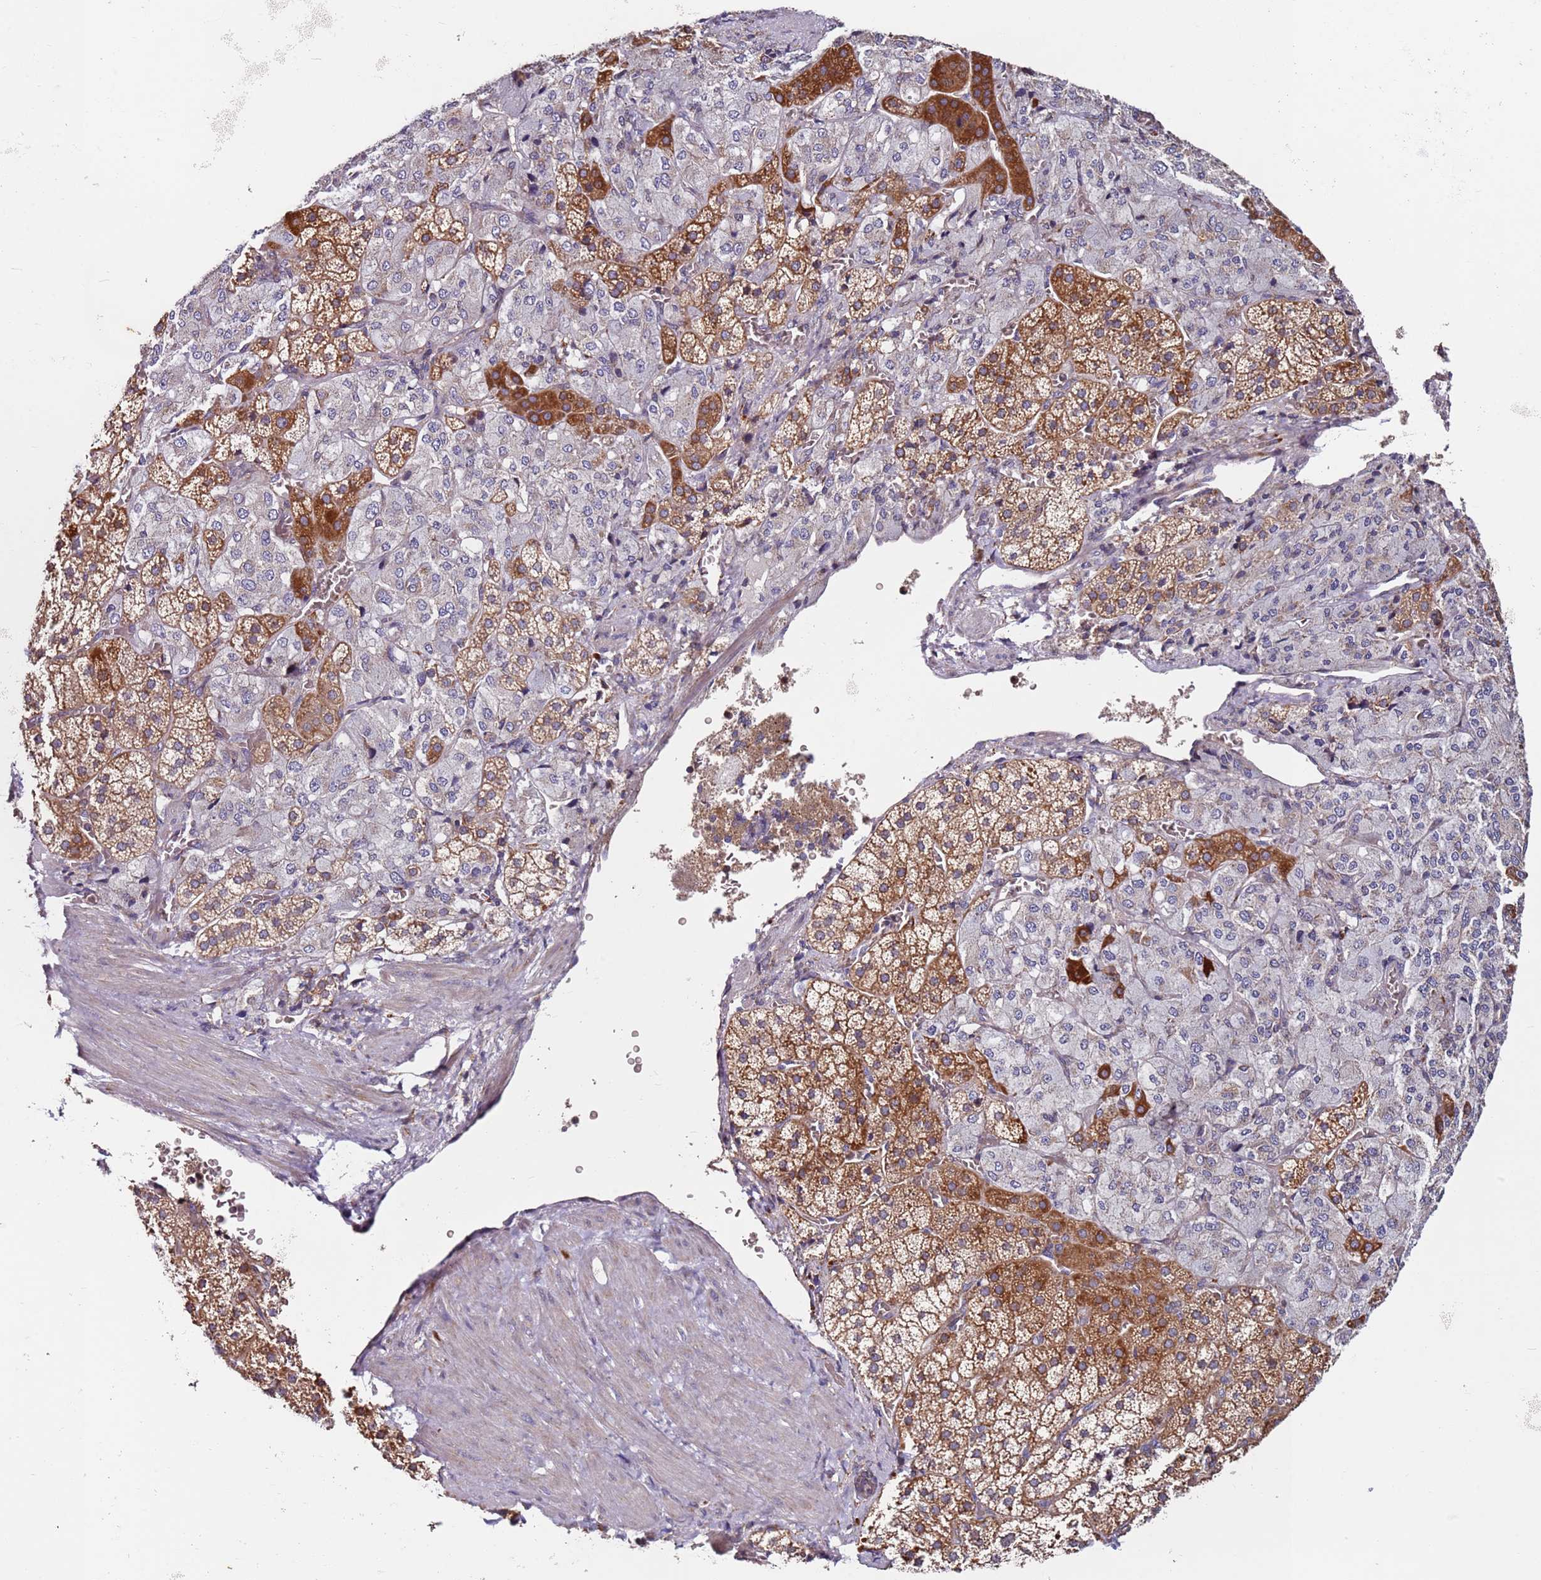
{"staining": {"intensity": "moderate", "quantity": "25%-75%", "location": "cytoplasmic/membranous"}, "tissue": "adrenal gland", "cell_type": "Glandular cells", "image_type": "normal", "snomed": [{"axis": "morphology", "description": "Normal tissue, NOS"}, {"axis": "topography", "description": "Adrenal gland"}], "caption": "Moderate cytoplasmic/membranous staining is appreciated in about 25%-75% of glandular cells in unremarkable adrenal gland. (brown staining indicates protein expression, while blue staining denotes nuclei).", "gene": "CNOT9", "patient": {"sex": "female", "age": 44}}